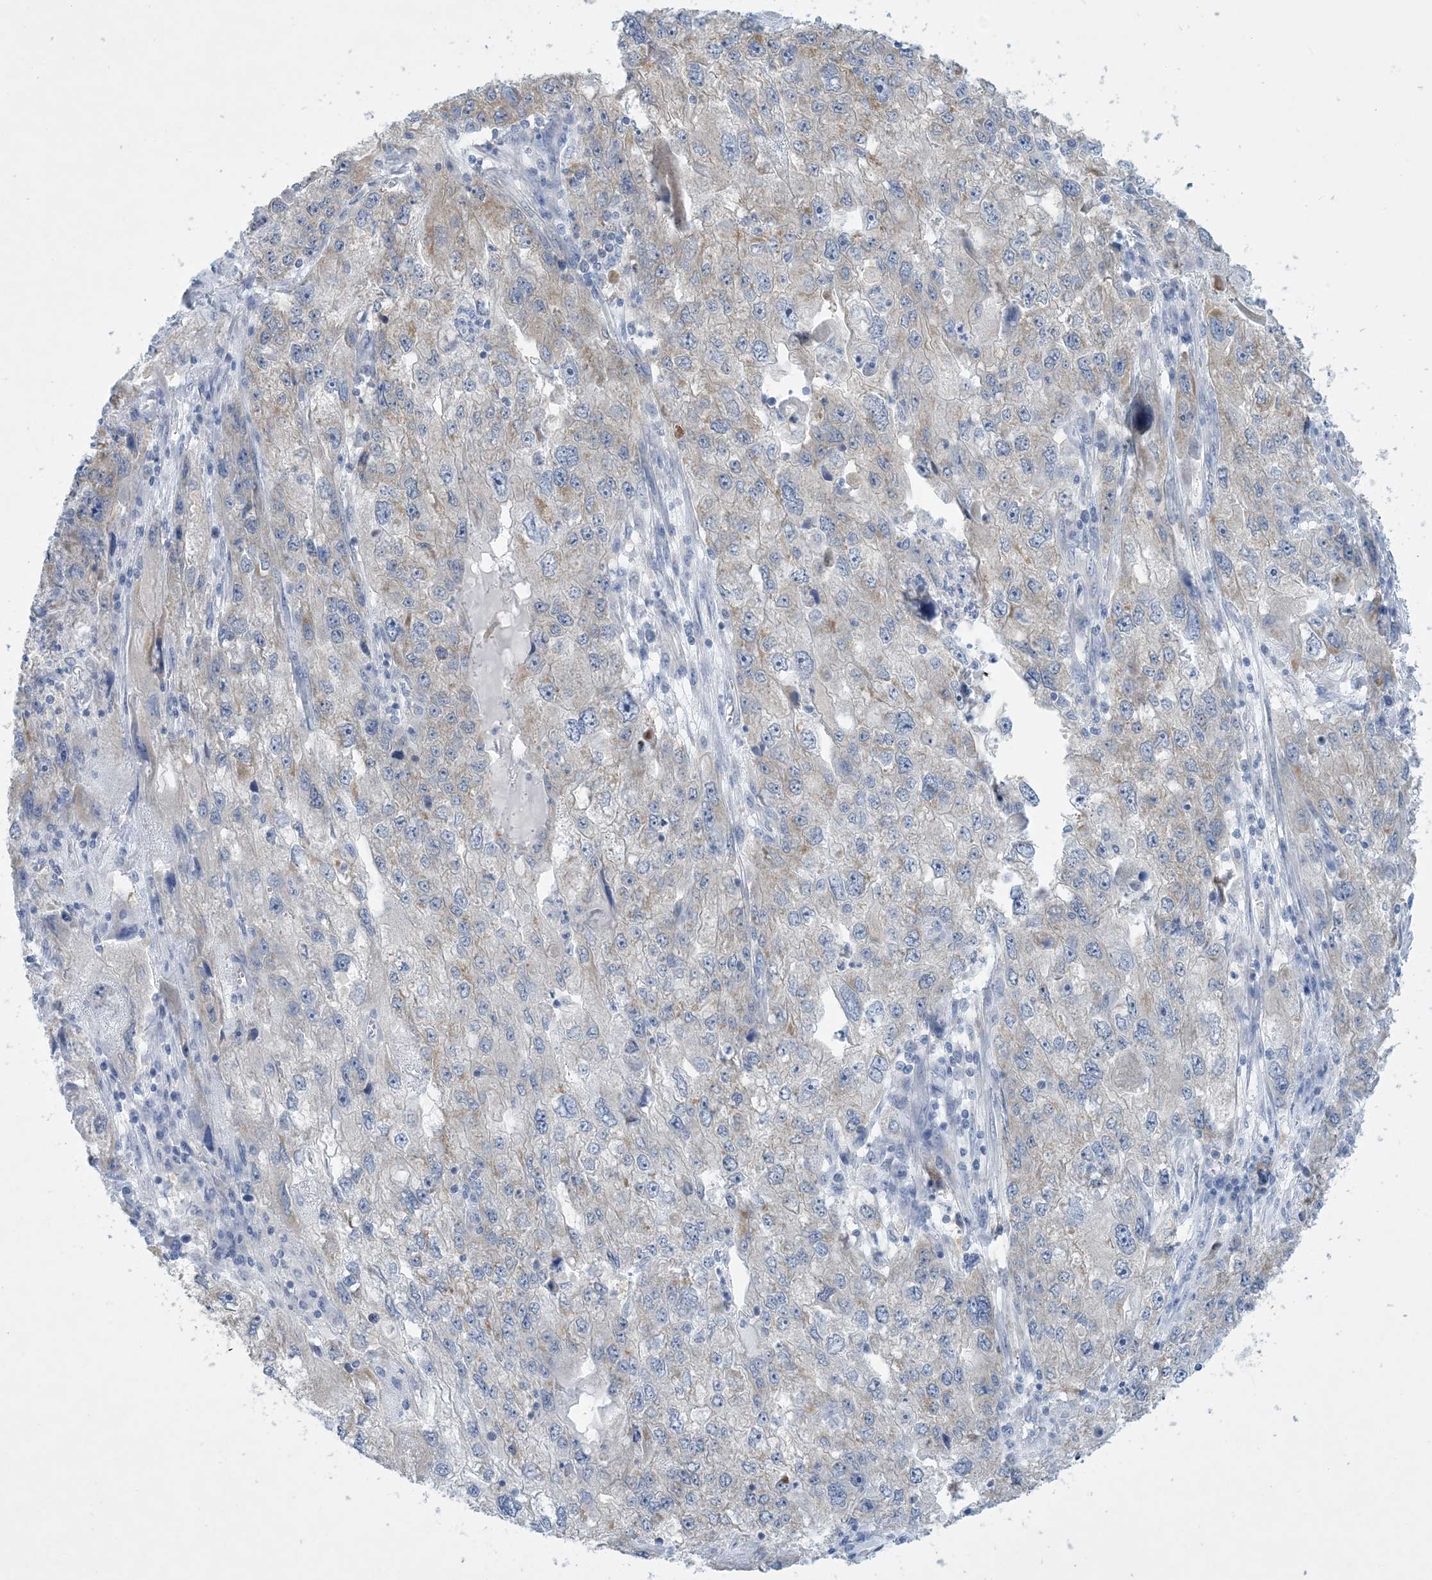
{"staining": {"intensity": "negative", "quantity": "none", "location": "none"}, "tissue": "endometrial cancer", "cell_type": "Tumor cells", "image_type": "cancer", "snomed": [{"axis": "morphology", "description": "Adenocarcinoma, NOS"}, {"axis": "topography", "description": "Endometrium"}], "caption": "Immunohistochemistry (IHC) image of endometrial adenocarcinoma stained for a protein (brown), which demonstrates no positivity in tumor cells. (DAB (3,3'-diaminobenzidine) IHC with hematoxylin counter stain).", "gene": "MRPS18A", "patient": {"sex": "female", "age": 49}}